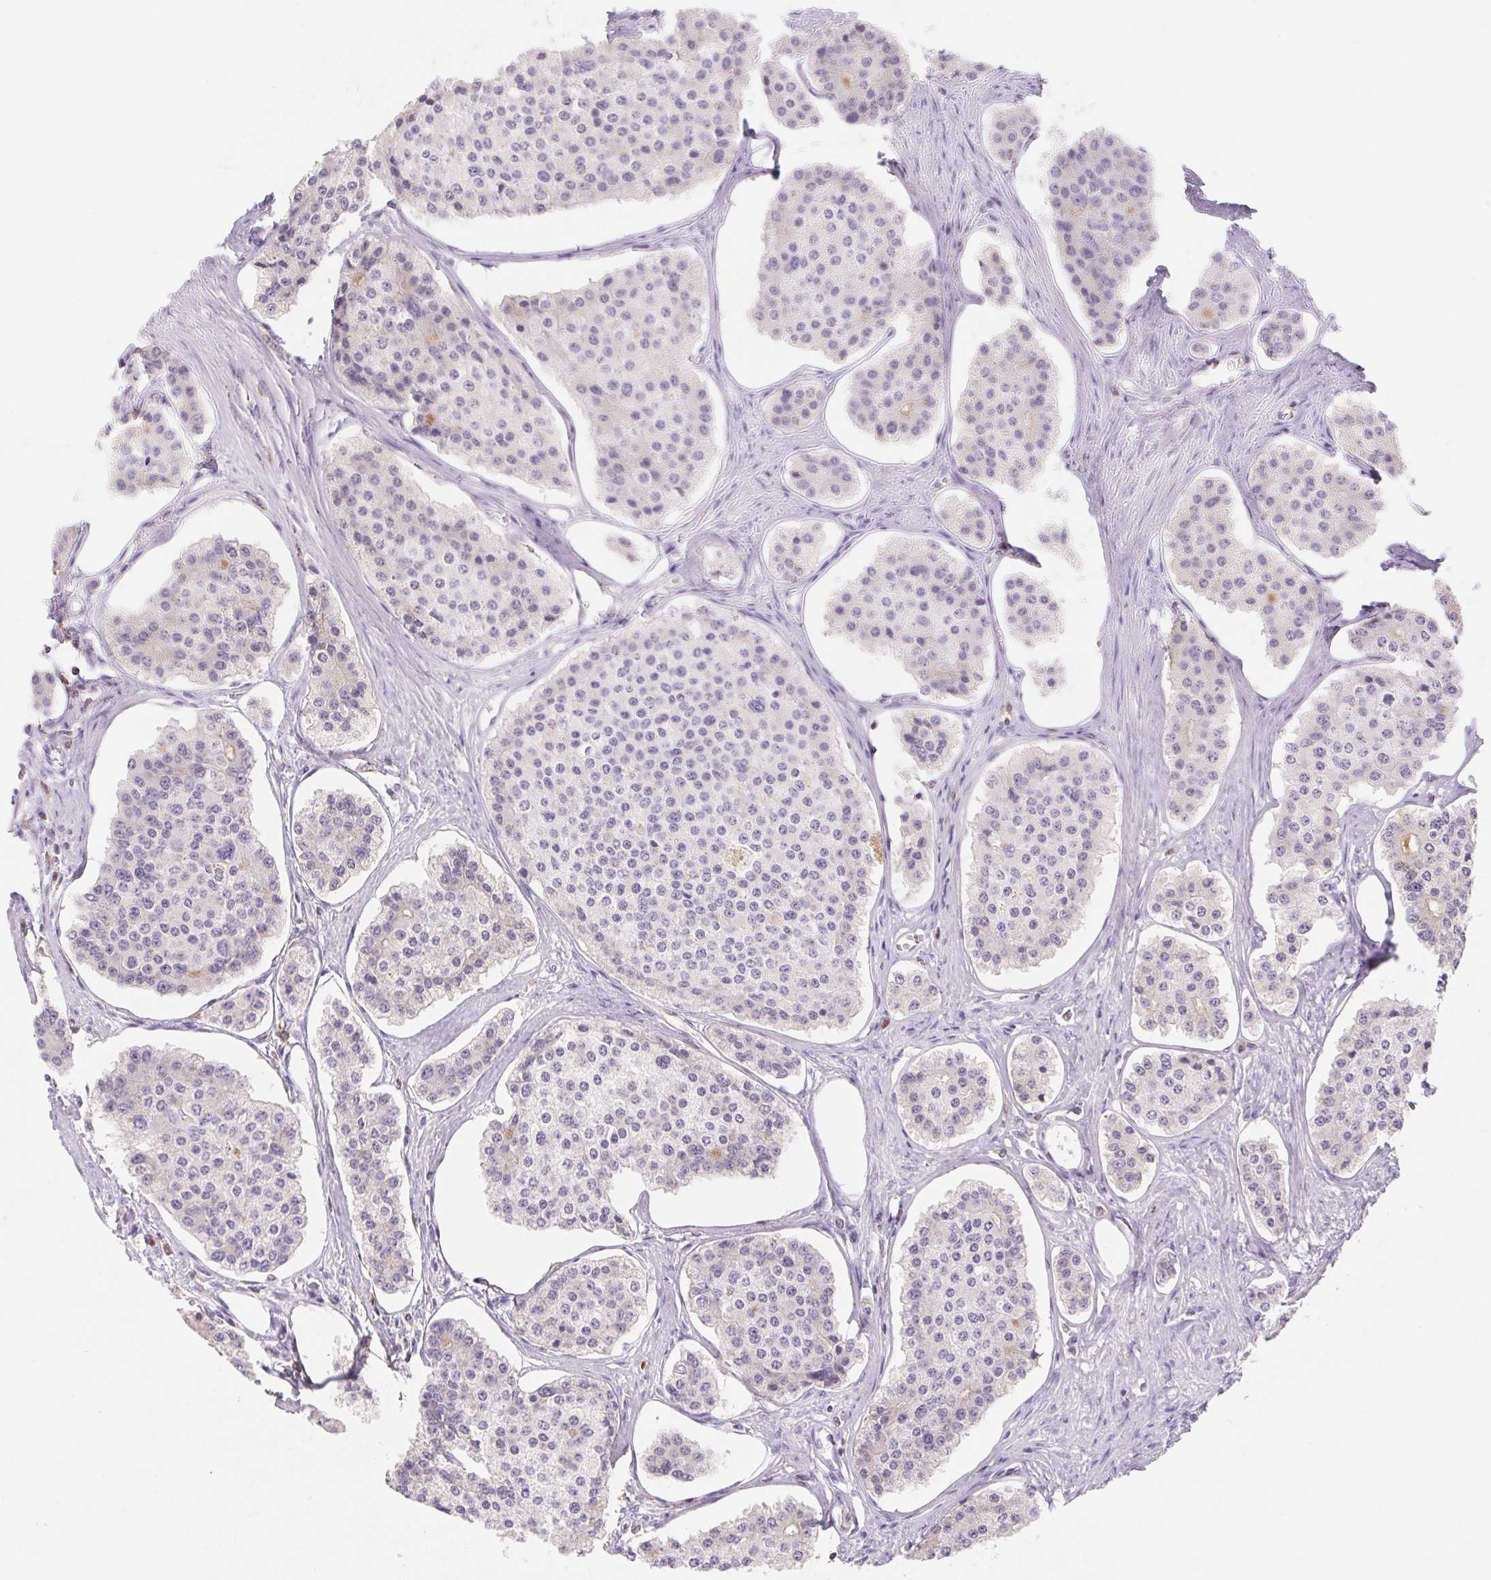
{"staining": {"intensity": "negative", "quantity": "none", "location": "none"}, "tissue": "carcinoid", "cell_type": "Tumor cells", "image_type": "cancer", "snomed": [{"axis": "morphology", "description": "Carcinoid, malignant, NOS"}, {"axis": "topography", "description": "Small intestine"}], "caption": "Tumor cells show no significant positivity in carcinoid.", "gene": "KIF26A", "patient": {"sex": "female", "age": 65}}